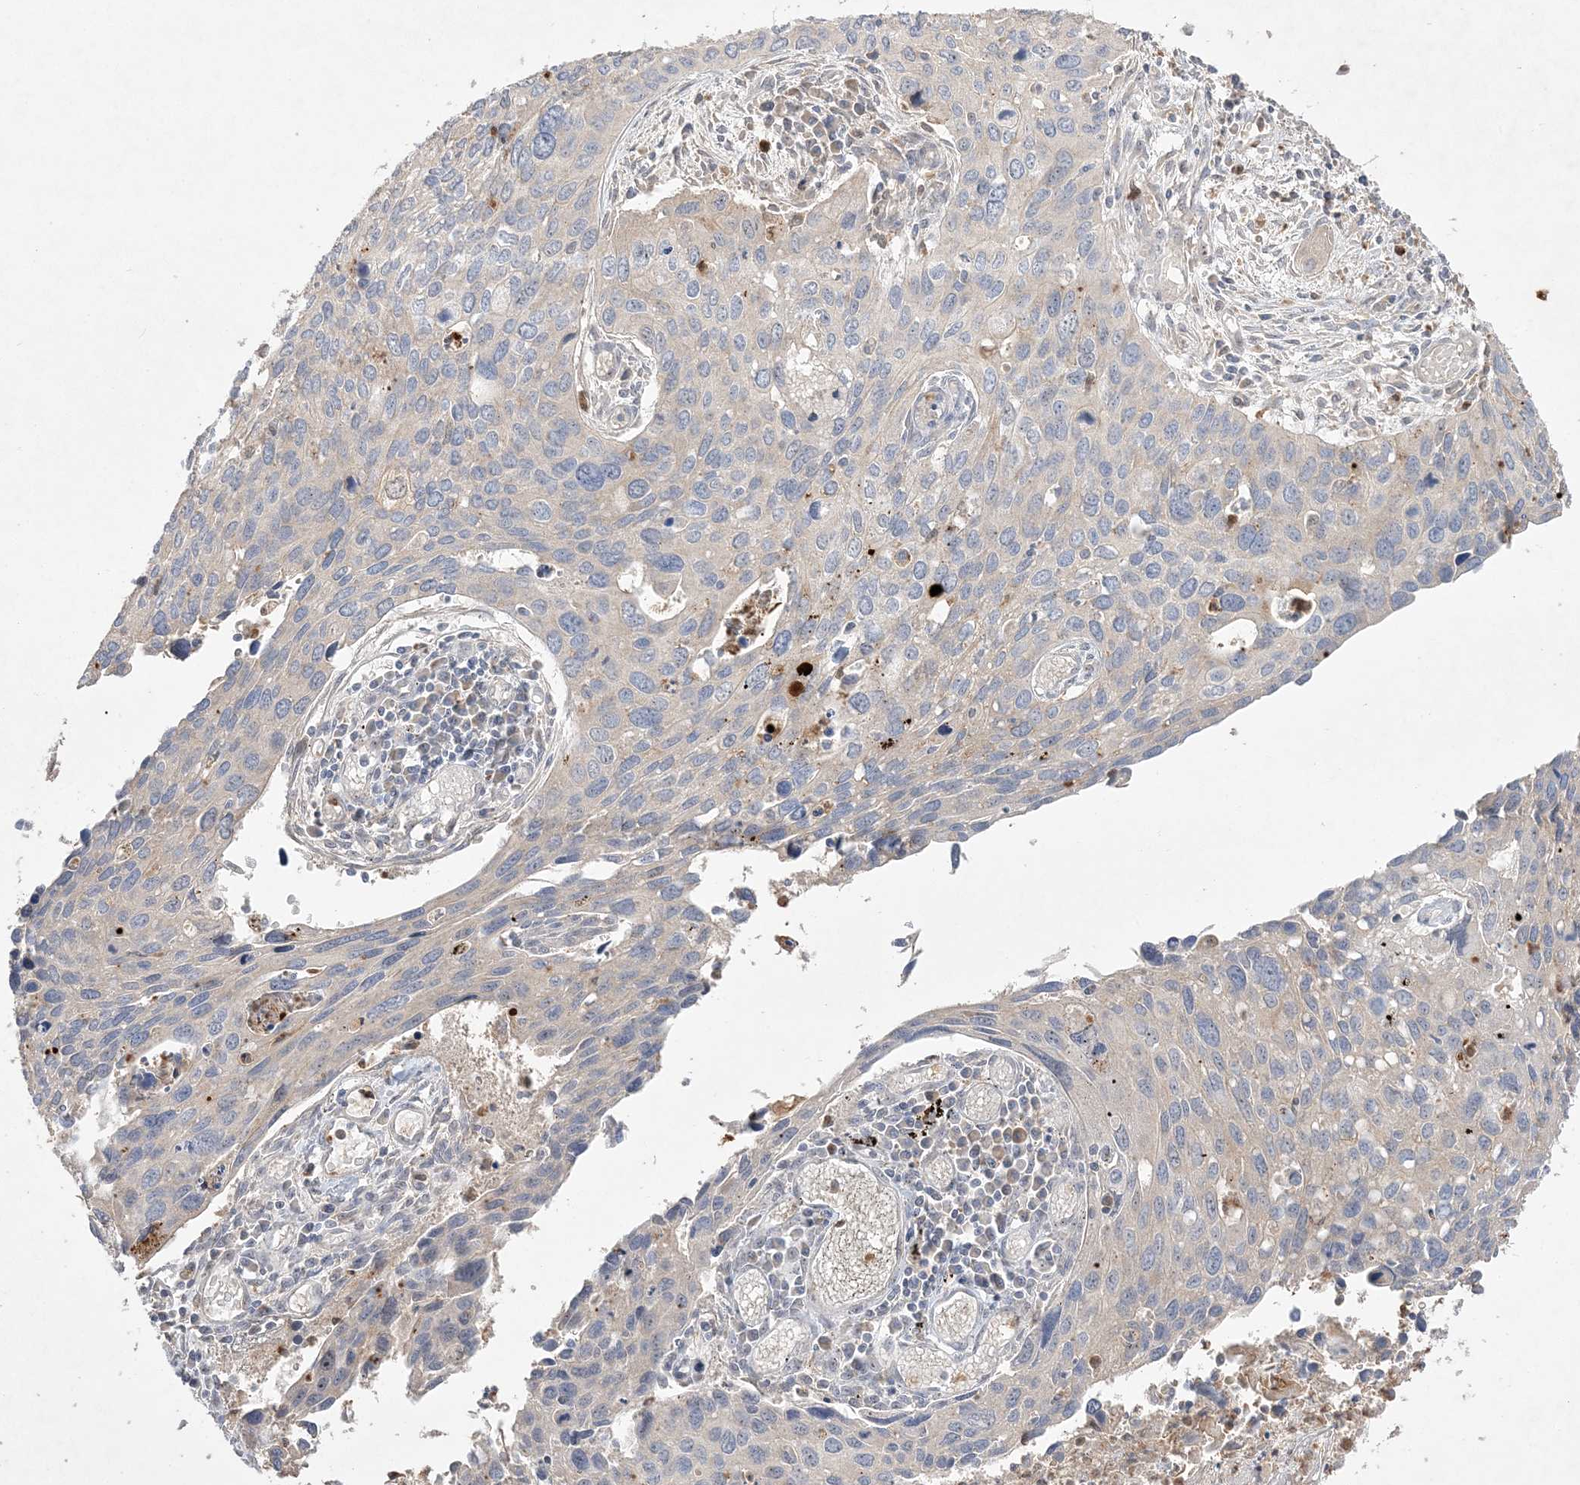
{"staining": {"intensity": "weak", "quantity": "<25%", "location": "cytoplasmic/membranous"}, "tissue": "cervical cancer", "cell_type": "Tumor cells", "image_type": "cancer", "snomed": [{"axis": "morphology", "description": "Squamous cell carcinoma, NOS"}, {"axis": "topography", "description": "Cervix"}], "caption": "Image shows no significant protein positivity in tumor cells of cervical squamous cell carcinoma. (IHC, brightfield microscopy, high magnification).", "gene": "NOP16", "patient": {"sex": "female", "age": 55}}